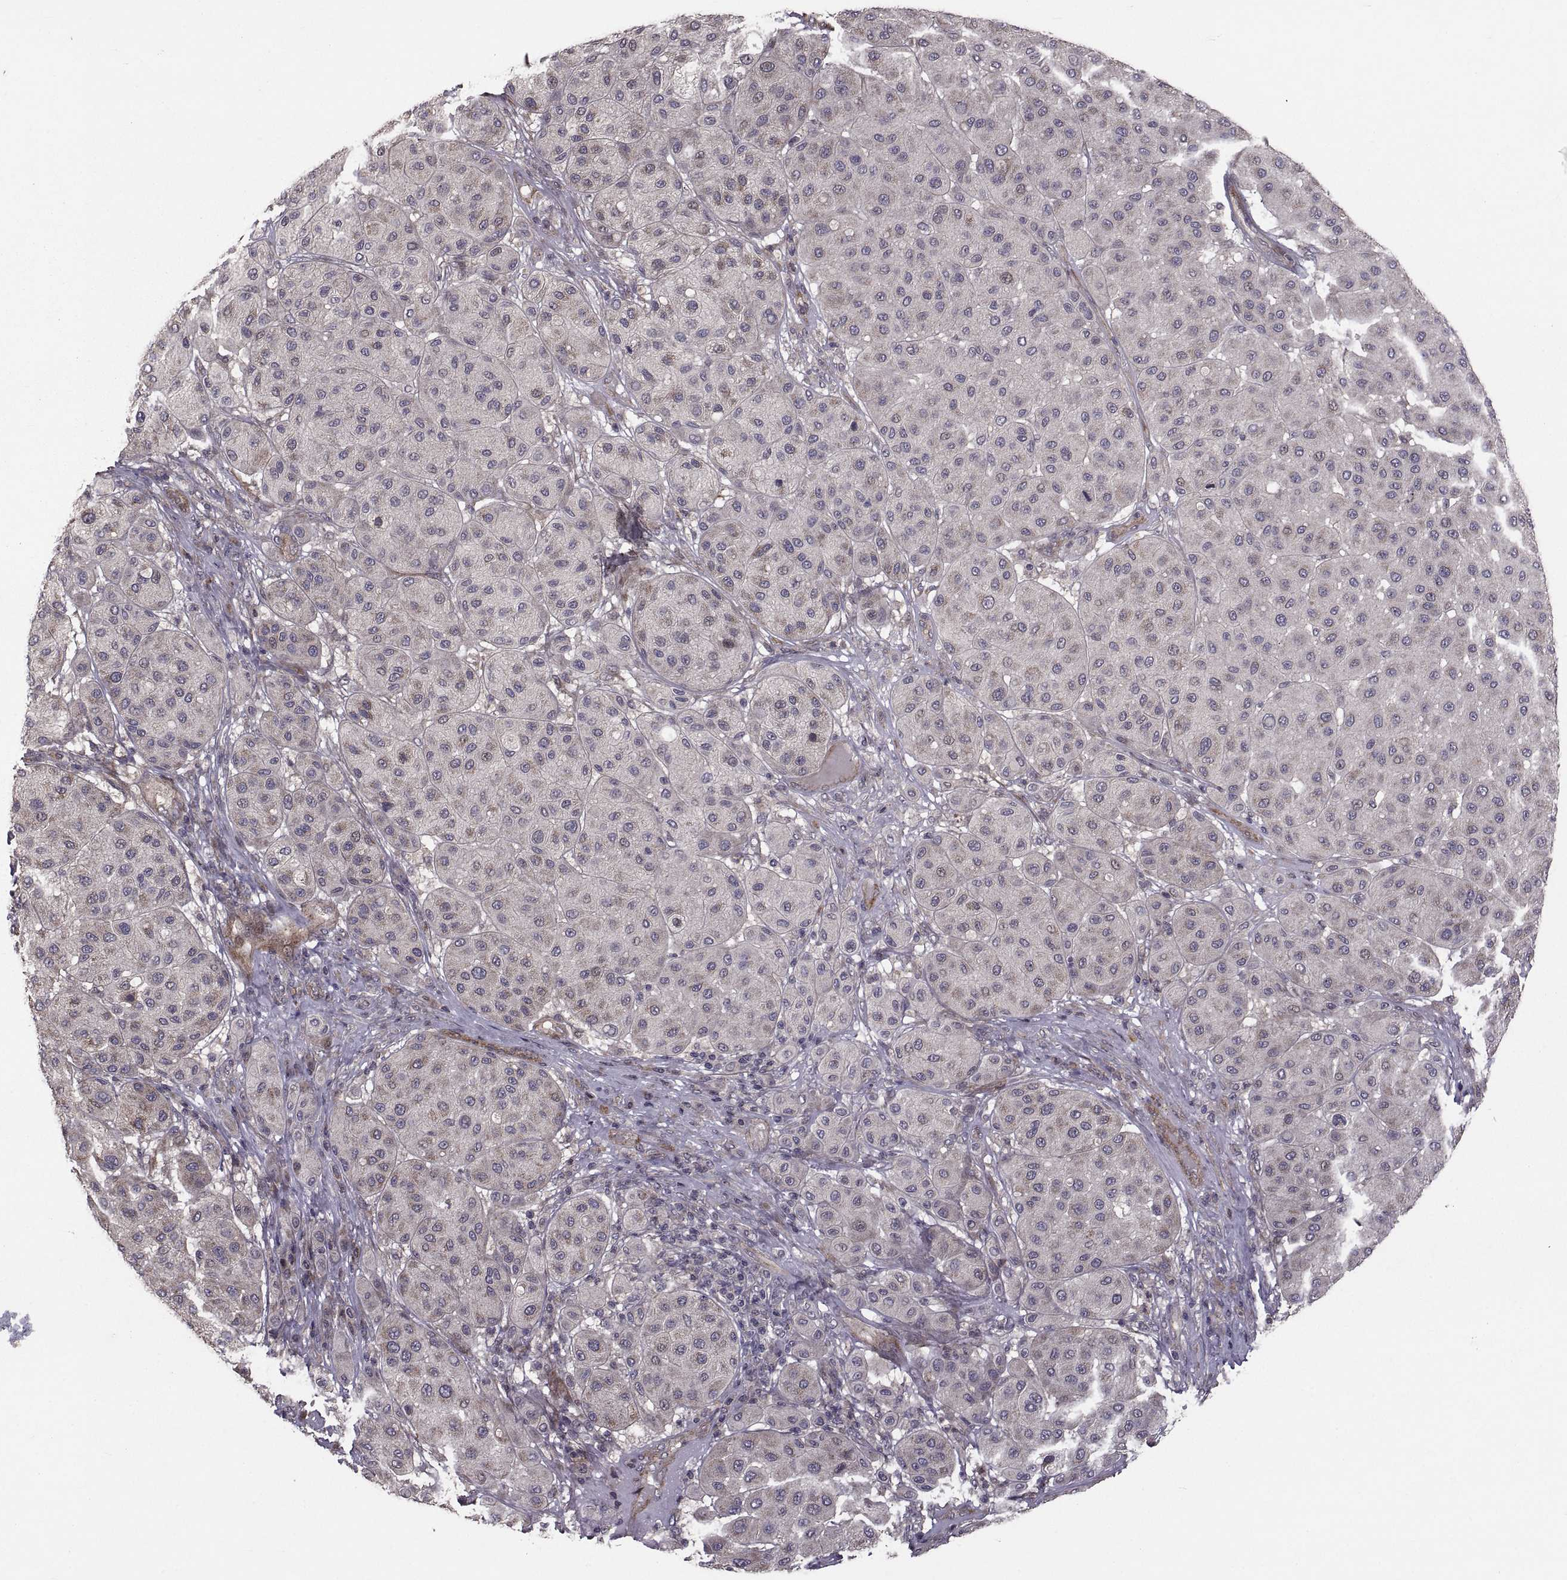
{"staining": {"intensity": "negative", "quantity": "none", "location": "none"}, "tissue": "melanoma", "cell_type": "Tumor cells", "image_type": "cancer", "snomed": [{"axis": "morphology", "description": "Malignant melanoma, Metastatic site"}, {"axis": "topography", "description": "Smooth muscle"}], "caption": "This is an IHC micrograph of malignant melanoma (metastatic site). There is no positivity in tumor cells.", "gene": "PMM2", "patient": {"sex": "male", "age": 41}}